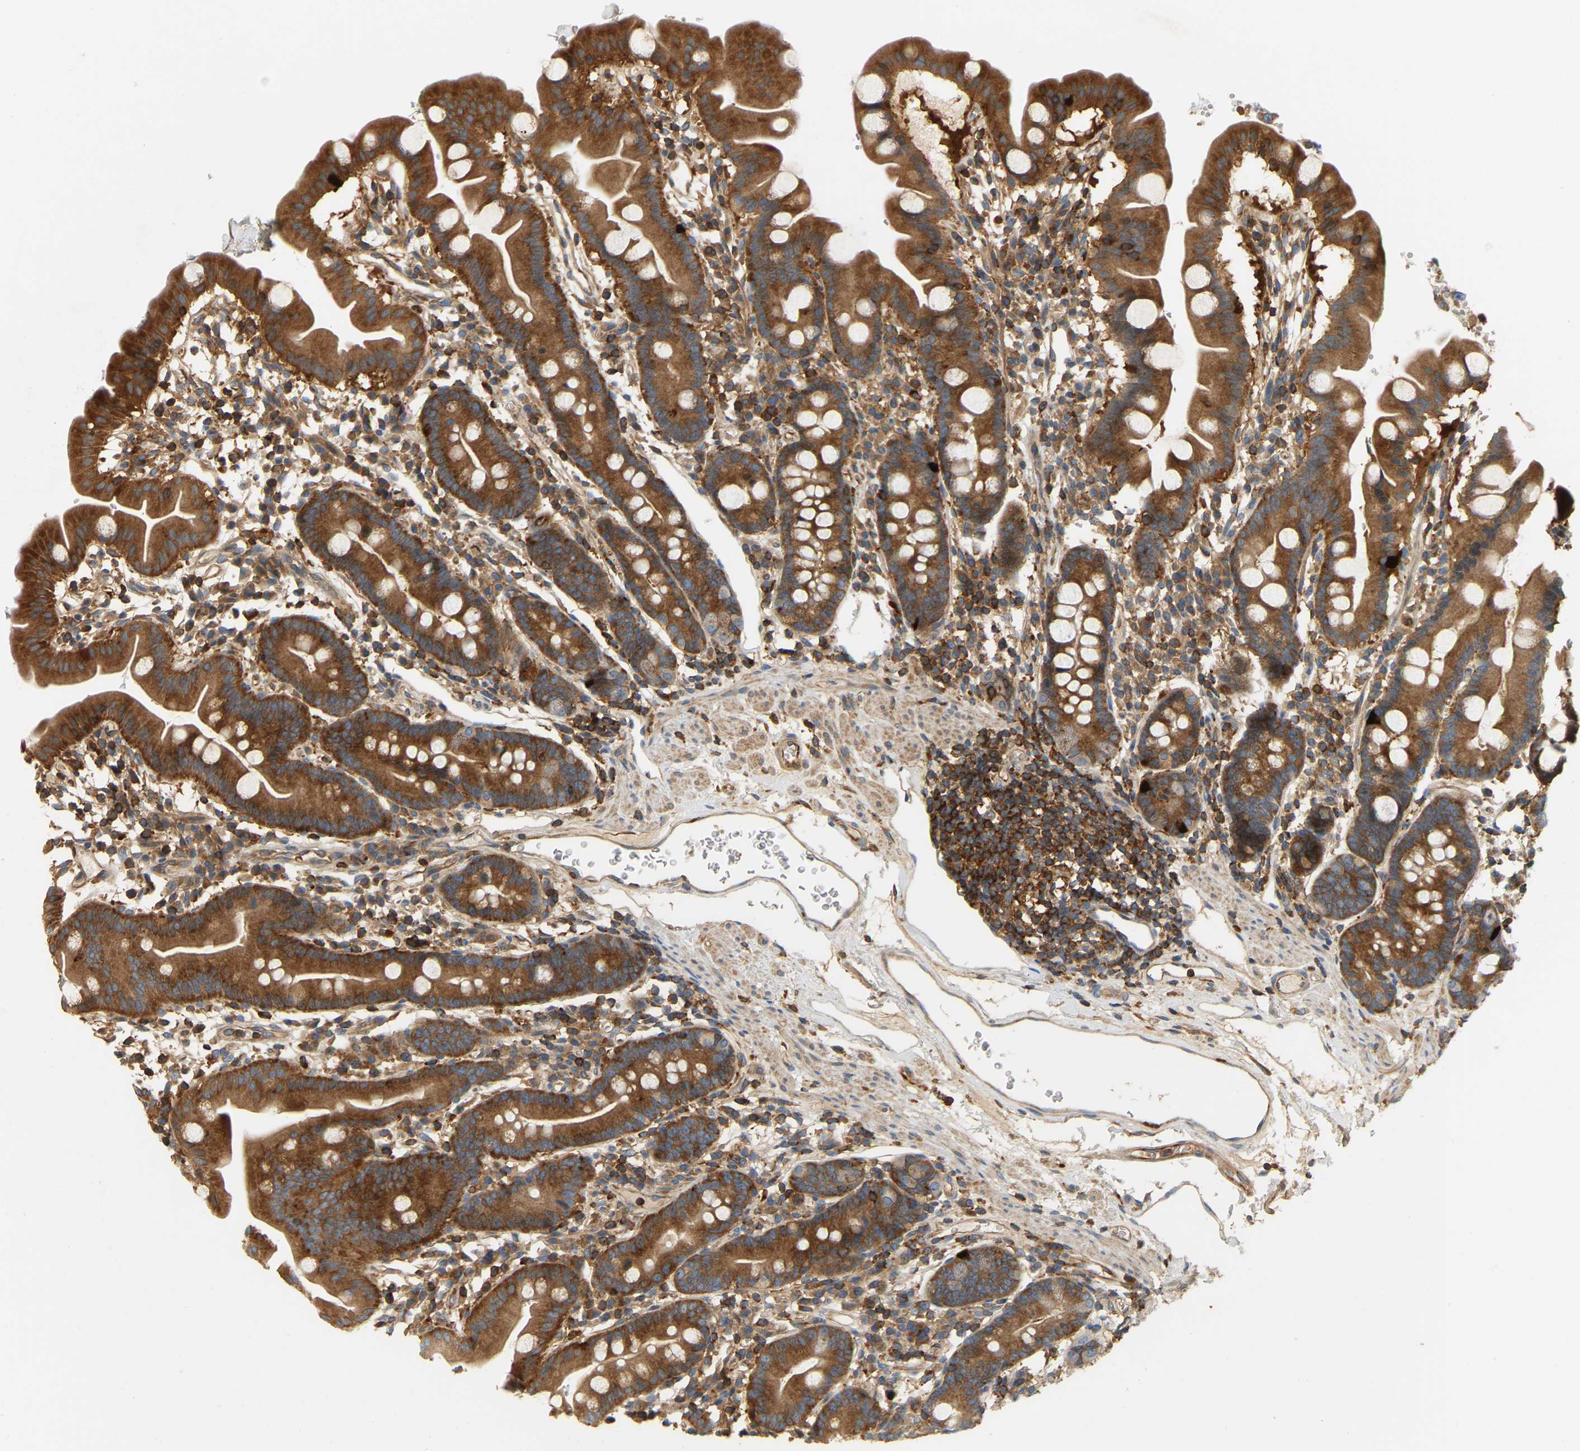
{"staining": {"intensity": "strong", "quantity": ">75%", "location": "cytoplasmic/membranous"}, "tissue": "duodenum", "cell_type": "Glandular cells", "image_type": "normal", "snomed": [{"axis": "morphology", "description": "Normal tissue, NOS"}, {"axis": "topography", "description": "Duodenum"}], "caption": "IHC (DAB (3,3'-diaminobenzidine)) staining of normal human duodenum shows strong cytoplasmic/membranous protein positivity in approximately >75% of glandular cells.", "gene": "AKAP13", "patient": {"sex": "male", "age": 50}}